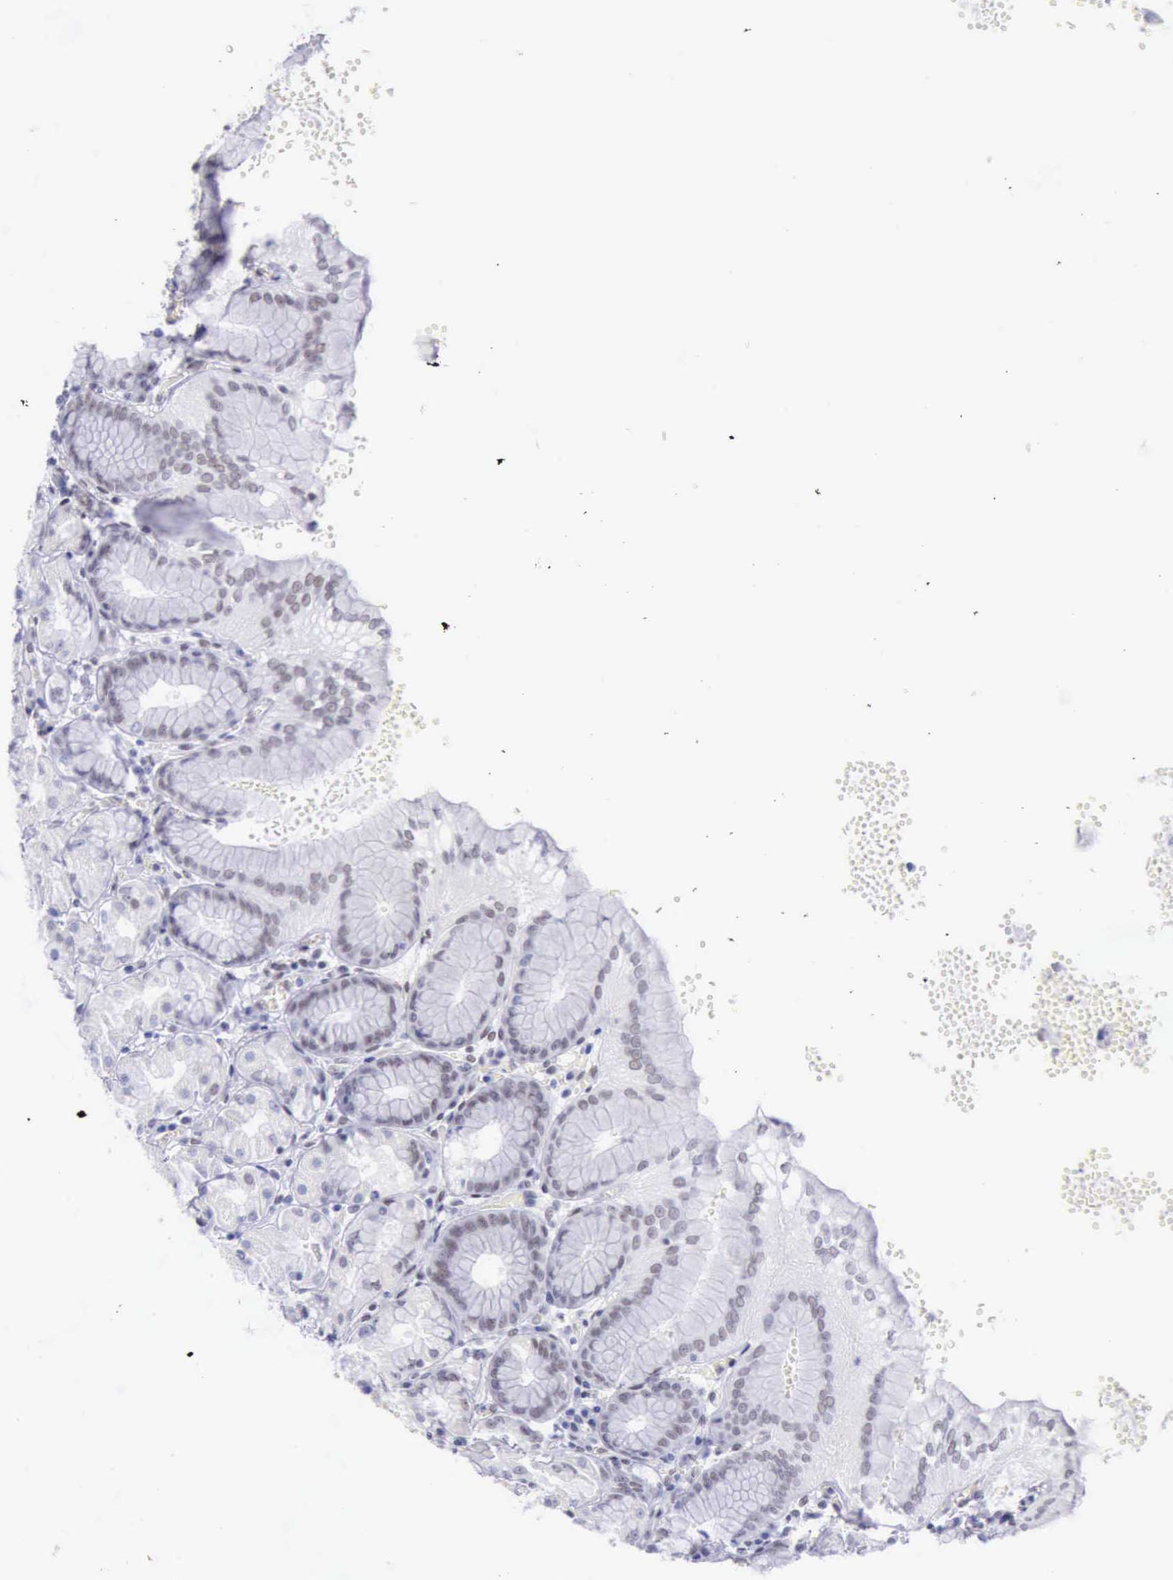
{"staining": {"intensity": "negative", "quantity": "none", "location": "none"}, "tissue": "stomach", "cell_type": "Glandular cells", "image_type": "normal", "snomed": [{"axis": "morphology", "description": "Normal tissue, NOS"}, {"axis": "topography", "description": "Stomach, upper"}, {"axis": "topography", "description": "Stomach"}], "caption": "Image shows no significant protein expression in glandular cells of benign stomach. (Stains: DAB immunohistochemistry (IHC) with hematoxylin counter stain, Microscopy: brightfield microscopy at high magnification).", "gene": "EP300", "patient": {"sex": "male", "age": 76}}